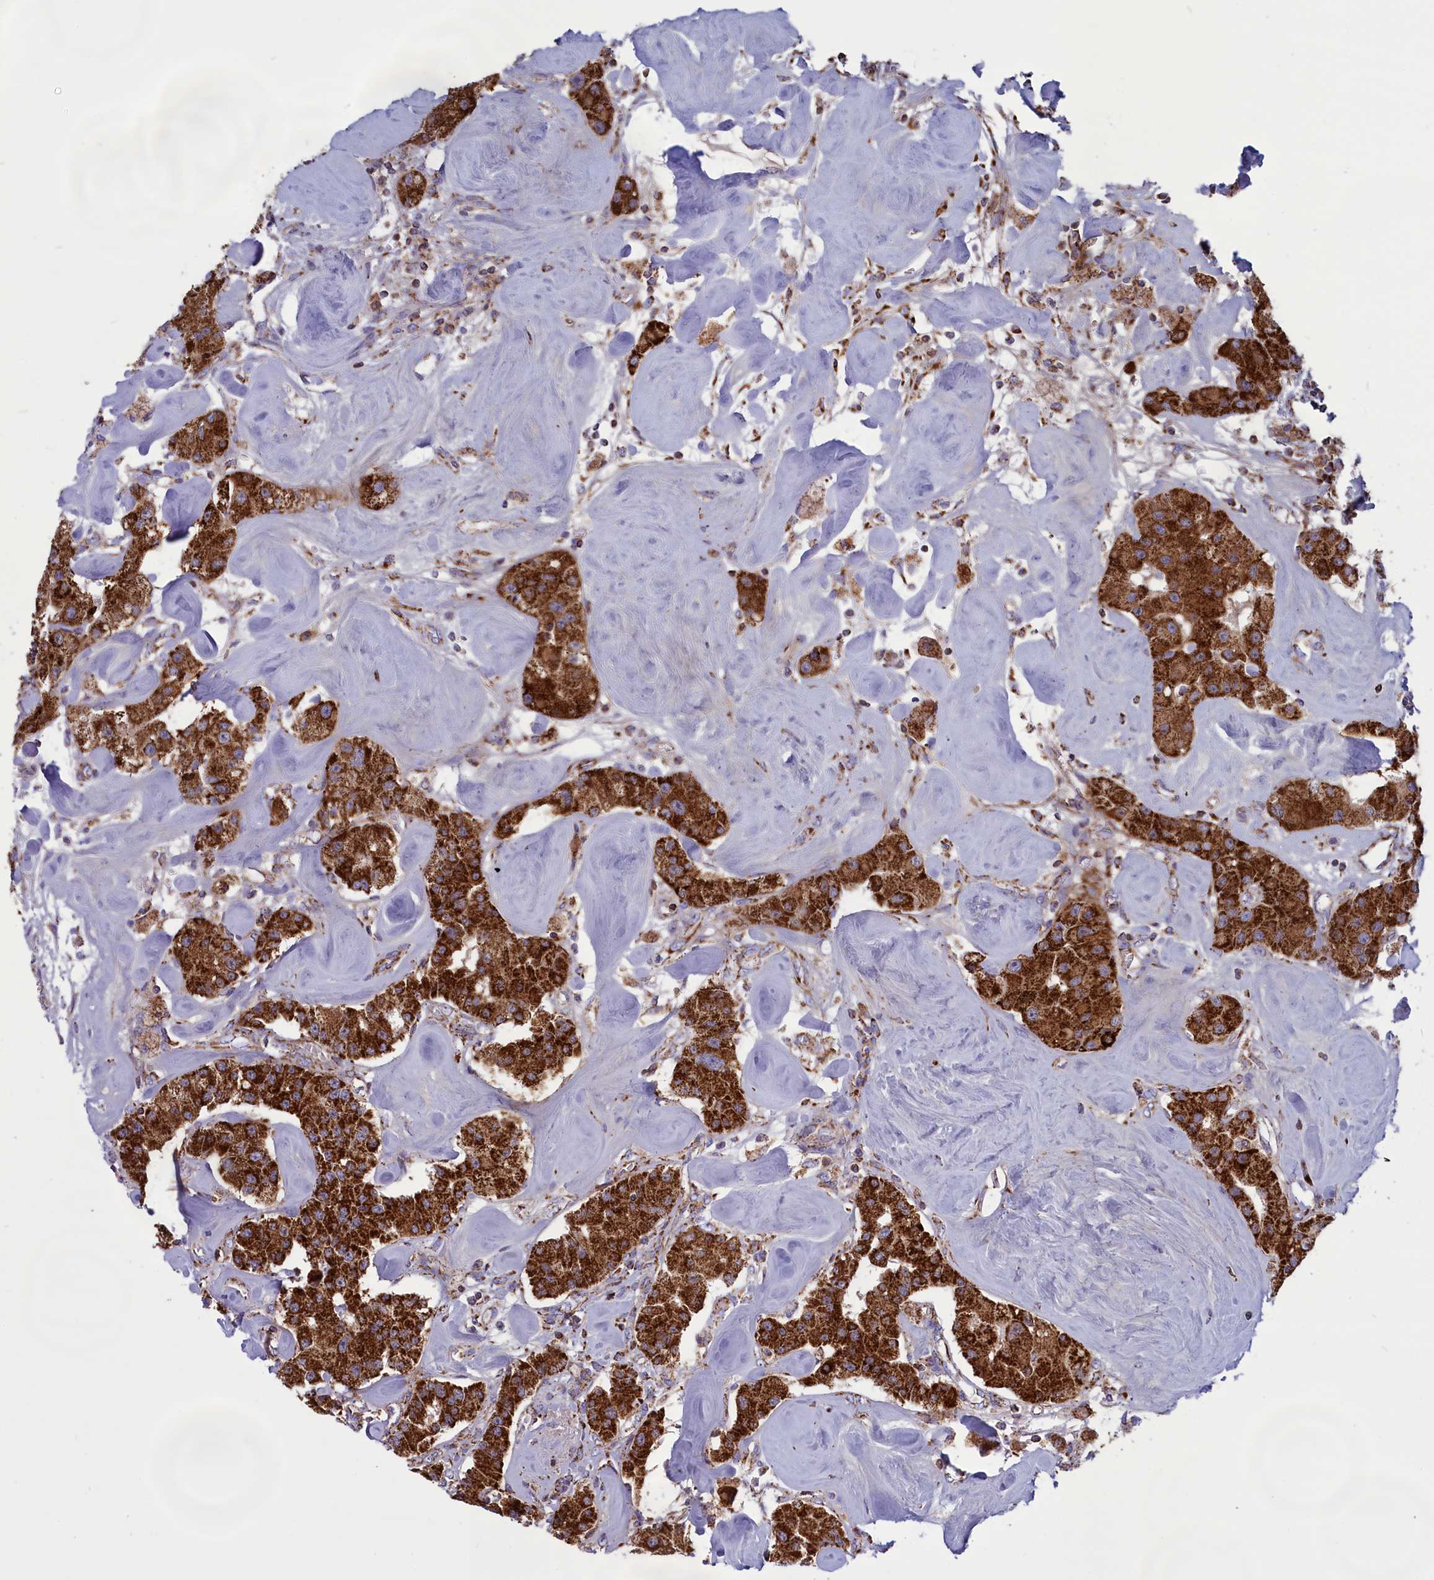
{"staining": {"intensity": "strong", "quantity": ">75%", "location": "cytoplasmic/membranous"}, "tissue": "carcinoid", "cell_type": "Tumor cells", "image_type": "cancer", "snomed": [{"axis": "morphology", "description": "Carcinoid, malignant, NOS"}, {"axis": "topography", "description": "Pancreas"}], "caption": "This image shows carcinoid stained with immunohistochemistry (IHC) to label a protein in brown. The cytoplasmic/membranous of tumor cells show strong positivity for the protein. Nuclei are counter-stained blue.", "gene": "ISOC2", "patient": {"sex": "male", "age": 41}}